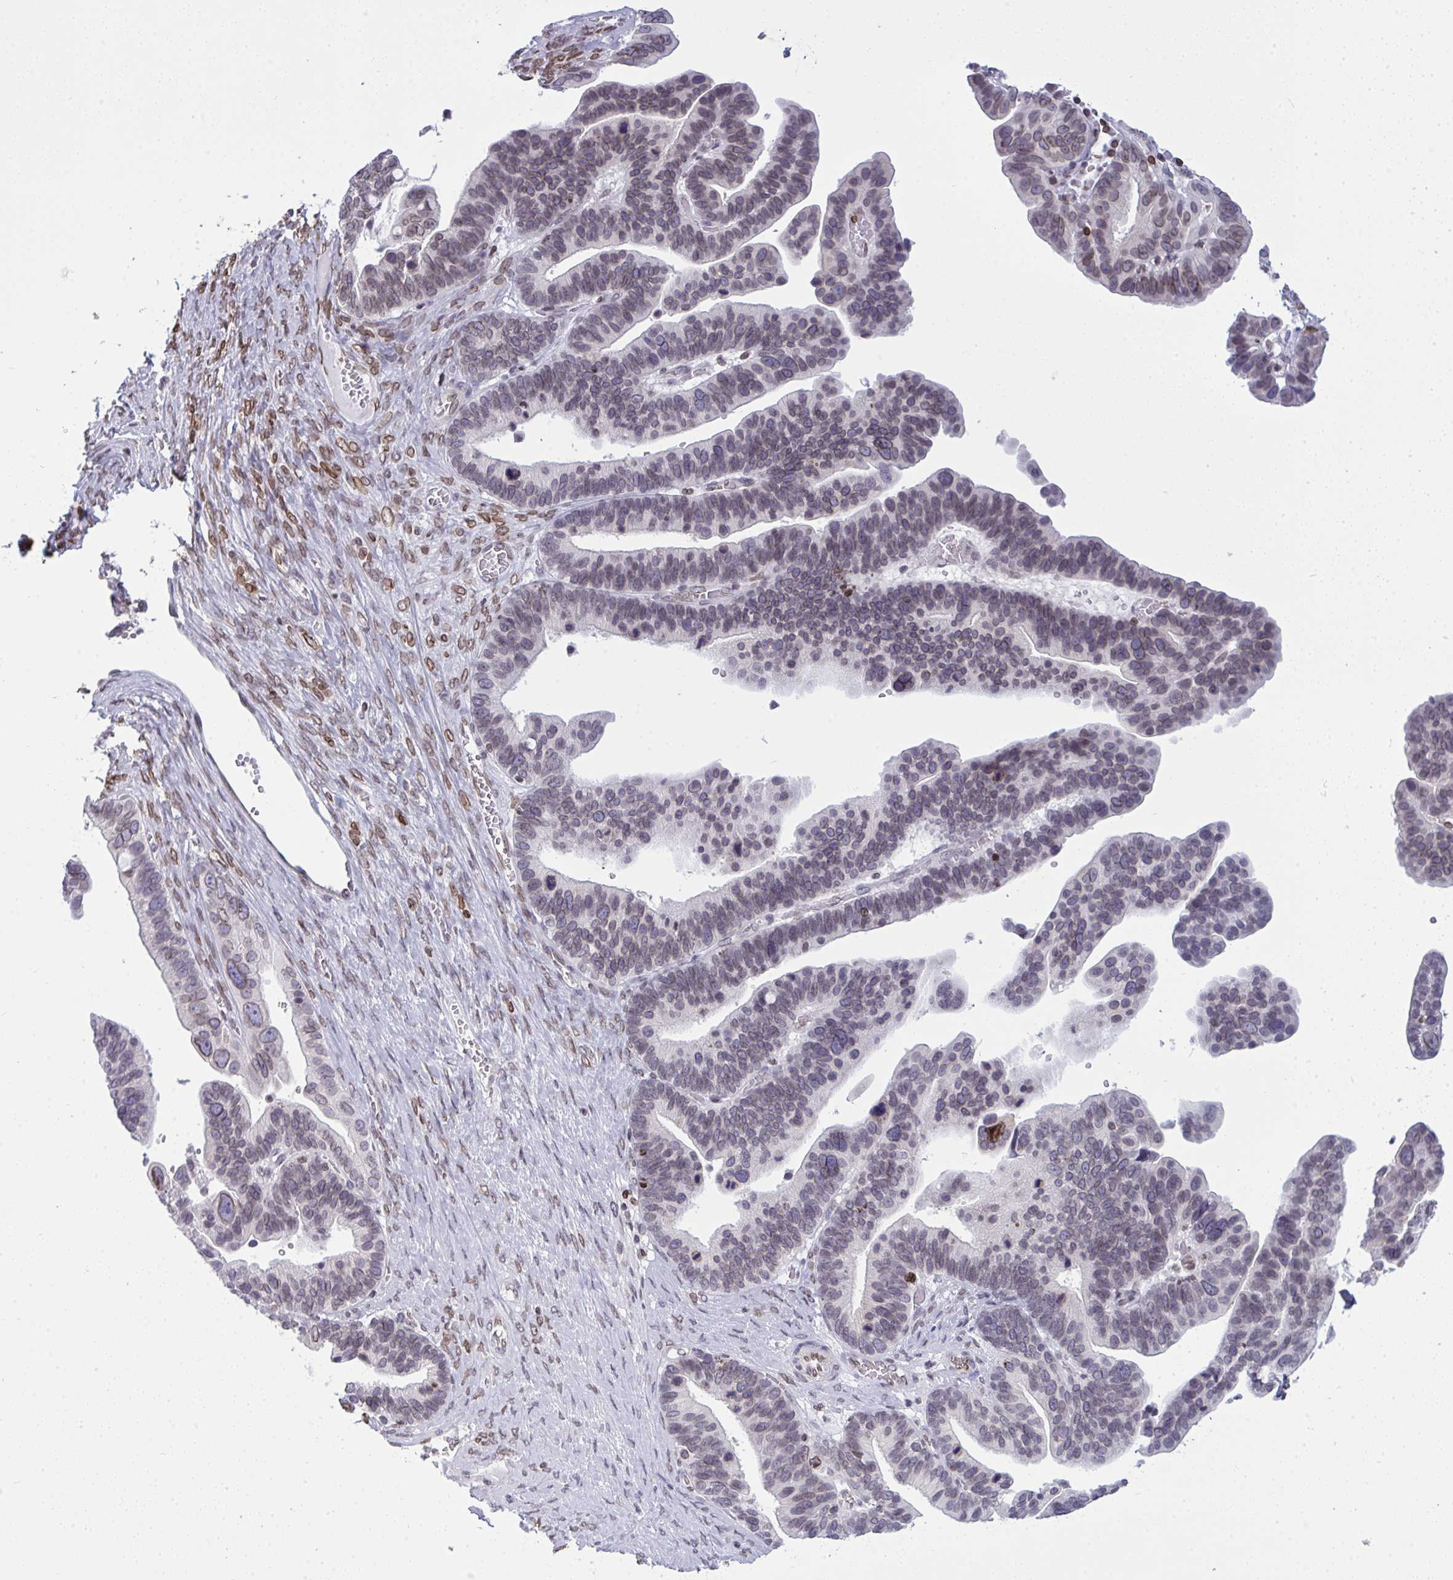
{"staining": {"intensity": "weak", "quantity": "25%-75%", "location": "cytoplasmic/membranous,nuclear"}, "tissue": "ovarian cancer", "cell_type": "Tumor cells", "image_type": "cancer", "snomed": [{"axis": "morphology", "description": "Cystadenocarcinoma, serous, NOS"}, {"axis": "topography", "description": "Ovary"}], "caption": "Immunohistochemical staining of ovarian cancer demonstrates low levels of weak cytoplasmic/membranous and nuclear protein positivity in approximately 25%-75% of tumor cells.", "gene": "LMNB2", "patient": {"sex": "female", "age": 56}}